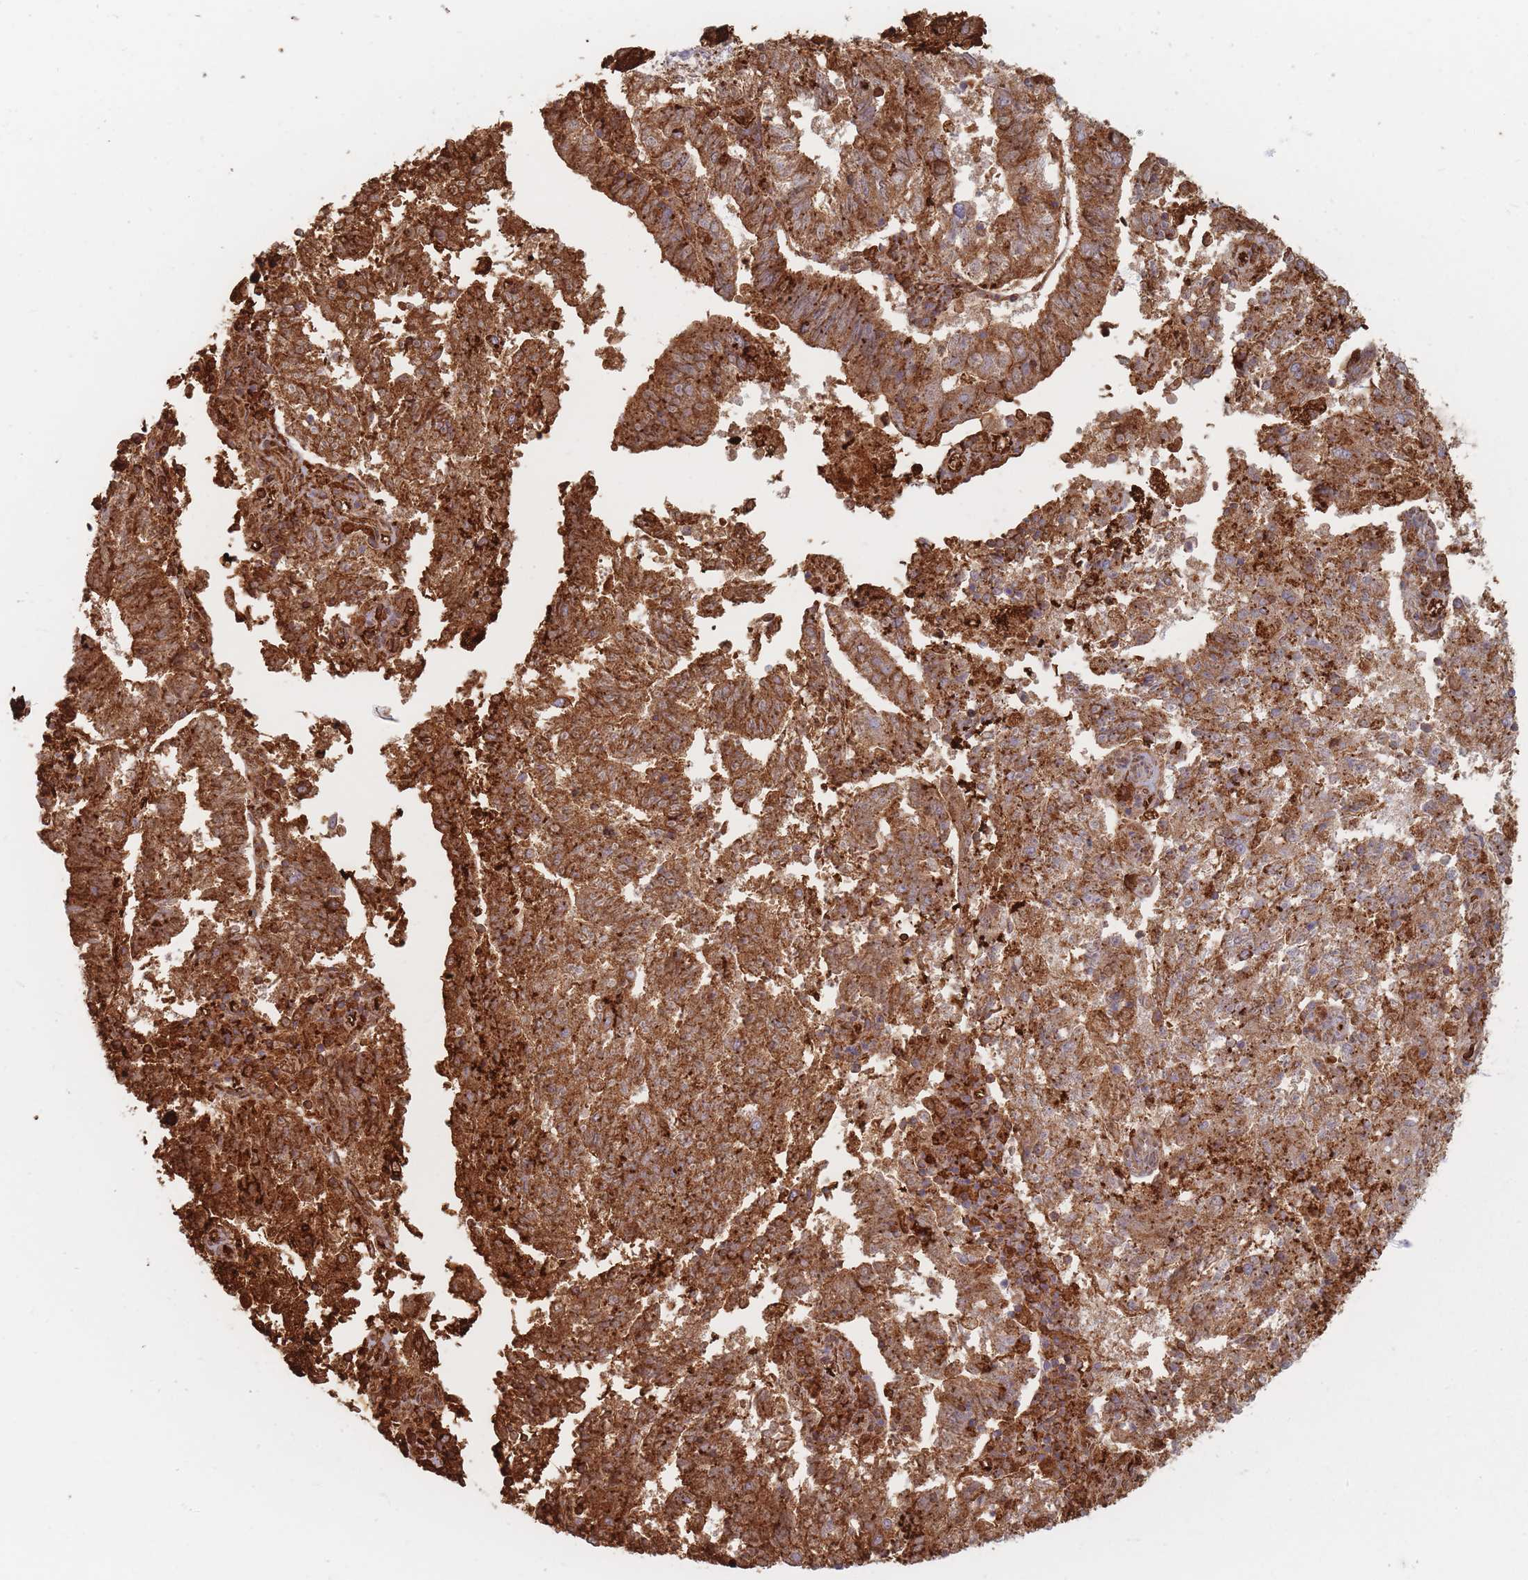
{"staining": {"intensity": "strong", "quantity": "25%-75%", "location": "cytoplasmic/membranous"}, "tissue": "endometrial cancer", "cell_type": "Tumor cells", "image_type": "cancer", "snomed": [{"axis": "morphology", "description": "Adenocarcinoma, NOS"}, {"axis": "topography", "description": "Endometrium"}], "caption": "IHC photomicrograph of endometrial cancer stained for a protein (brown), which shows high levels of strong cytoplasmic/membranous staining in about 25%-75% of tumor cells.", "gene": "SLC2A6", "patient": {"sex": "female", "age": 82}}